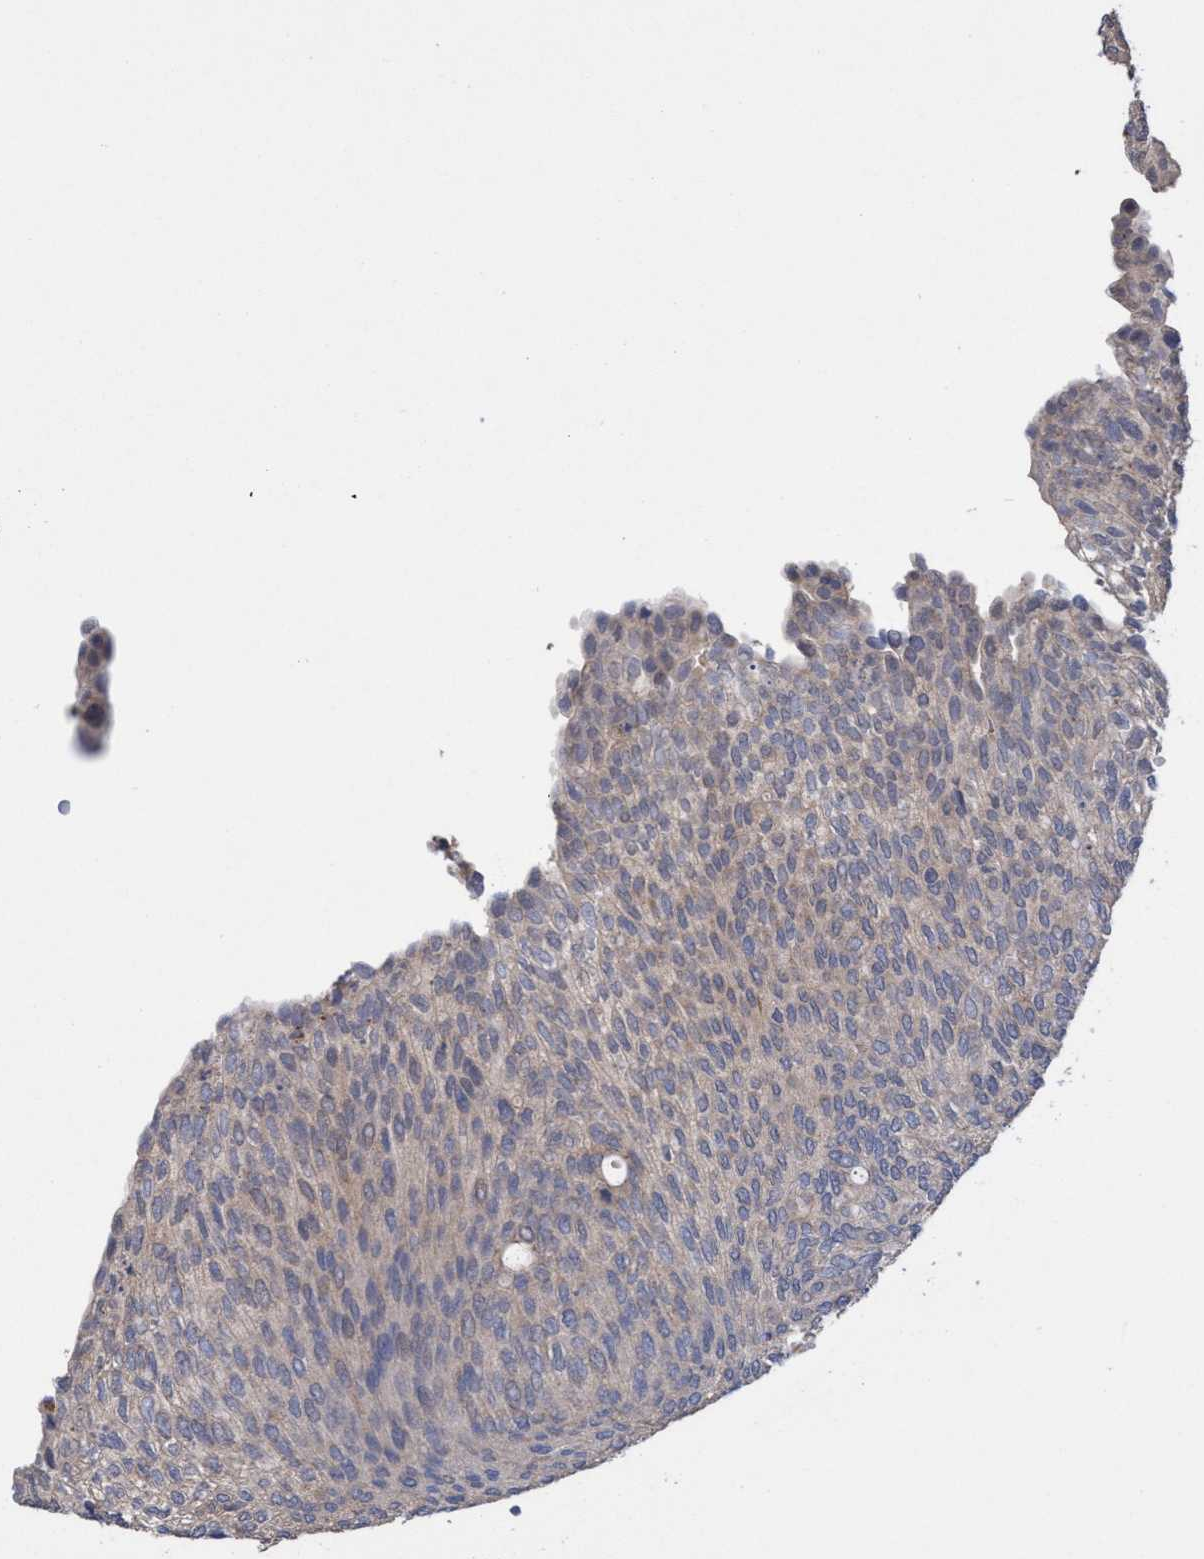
{"staining": {"intensity": "weak", "quantity": "25%-75%", "location": "cytoplasmic/membranous"}, "tissue": "urothelial cancer", "cell_type": "Tumor cells", "image_type": "cancer", "snomed": [{"axis": "morphology", "description": "Urothelial carcinoma, Low grade"}, {"axis": "topography", "description": "Urinary bladder"}], "caption": "Immunohistochemistry (DAB (3,3'-diaminobenzidine)) staining of urothelial cancer shows weak cytoplasmic/membranous protein staining in about 25%-75% of tumor cells. The protein of interest is stained brown, and the nuclei are stained in blue (DAB IHC with brightfield microscopy, high magnification).", "gene": "SEMA4D", "patient": {"sex": "female", "age": 79}}